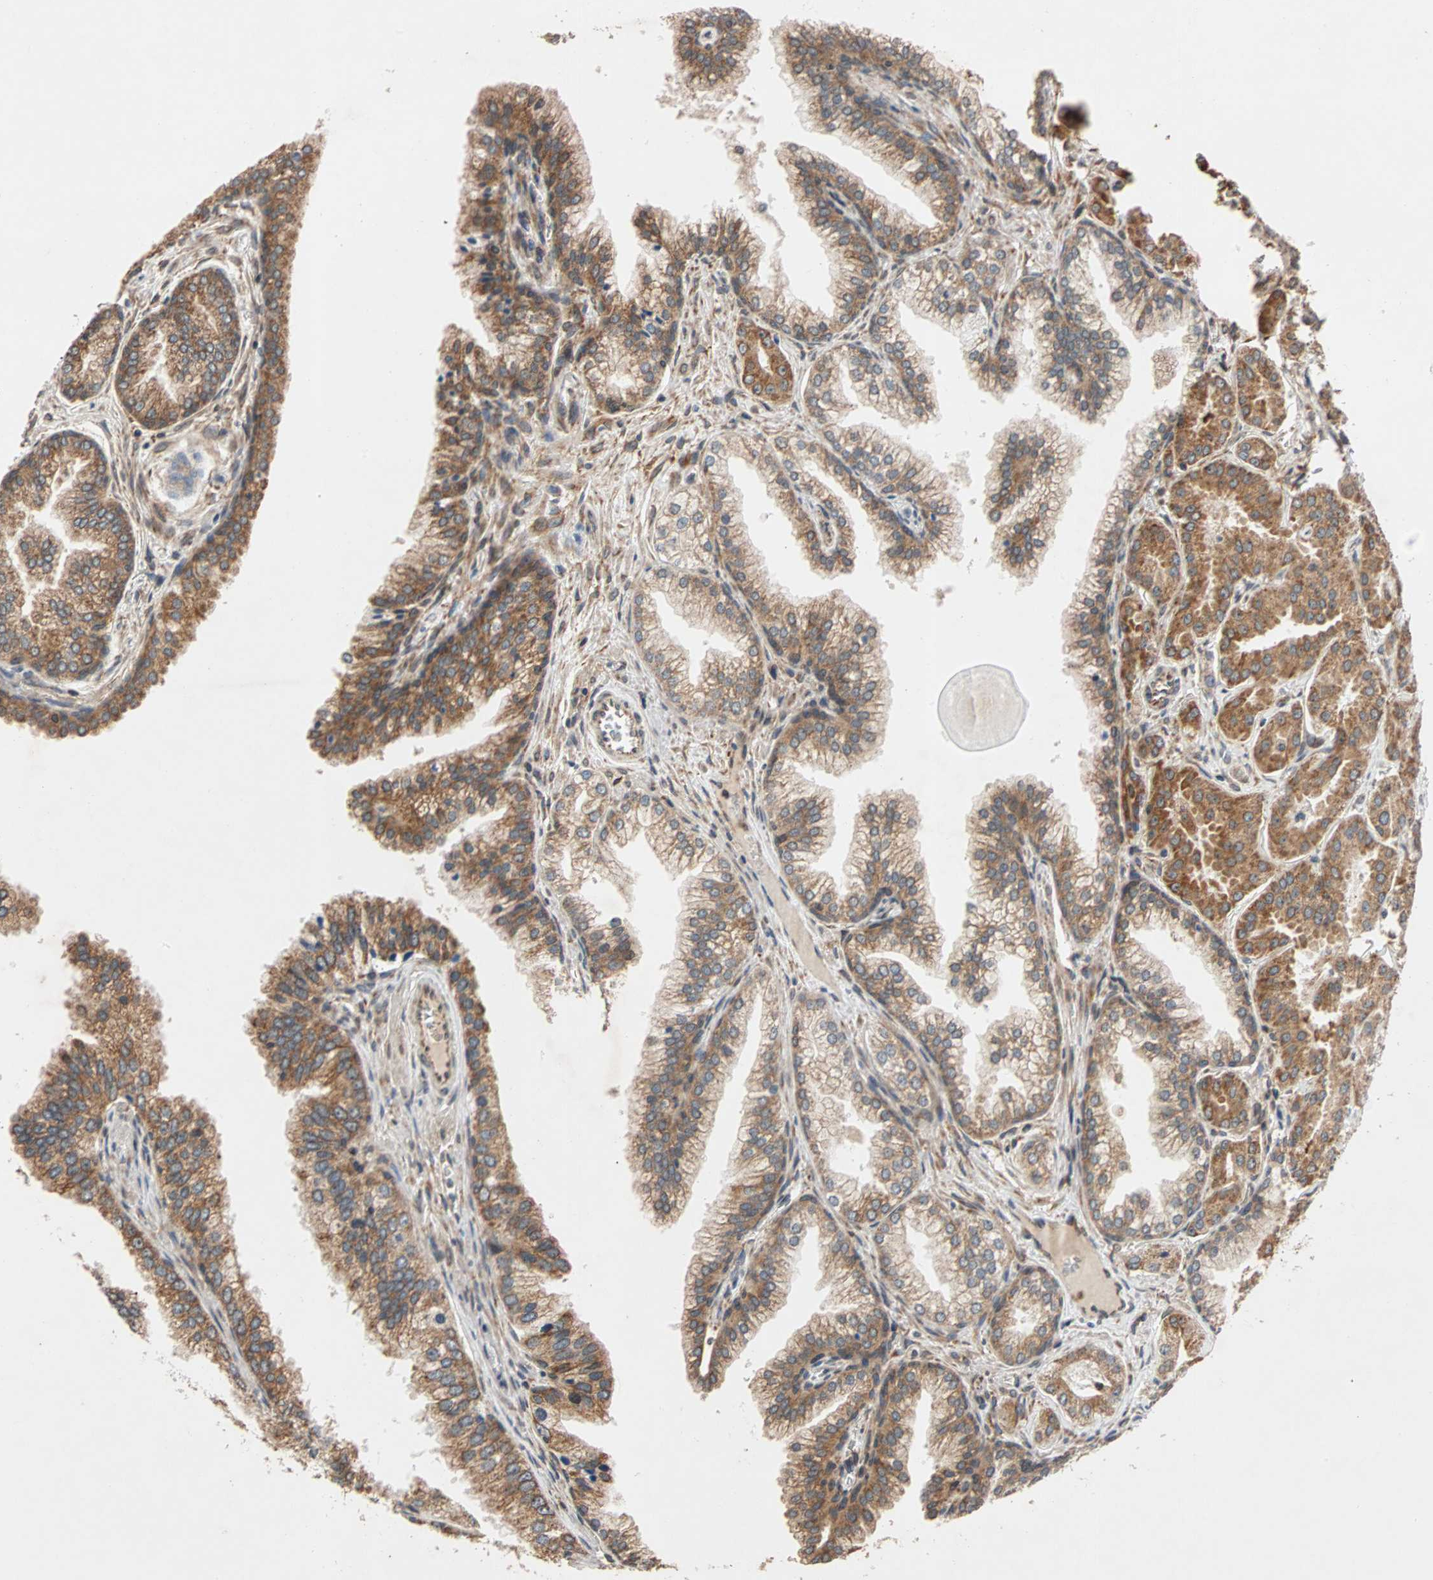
{"staining": {"intensity": "strong", "quantity": ">75%", "location": "cytoplasmic/membranous"}, "tissue": "prostate cancer", "cell_type": "Tumor cells", "image_type": "cancer", "snomed": [{"axis": "morphology", "description": "Adenocarcinoma, Low grade"}, {"axis": "topography", "description": "Prostate"}], "caption": "This image displays prostate adenocarcinoma (low-grade) stained with immunohistochemistry (IHC) to label a protein in brown. The cytoplasmic/membranous of tumor cells show strong positivity for the protein. Nuclei are counter-stained blue.", "gene": "AUP1", "patient": {"sex": "male", "age": 59}}